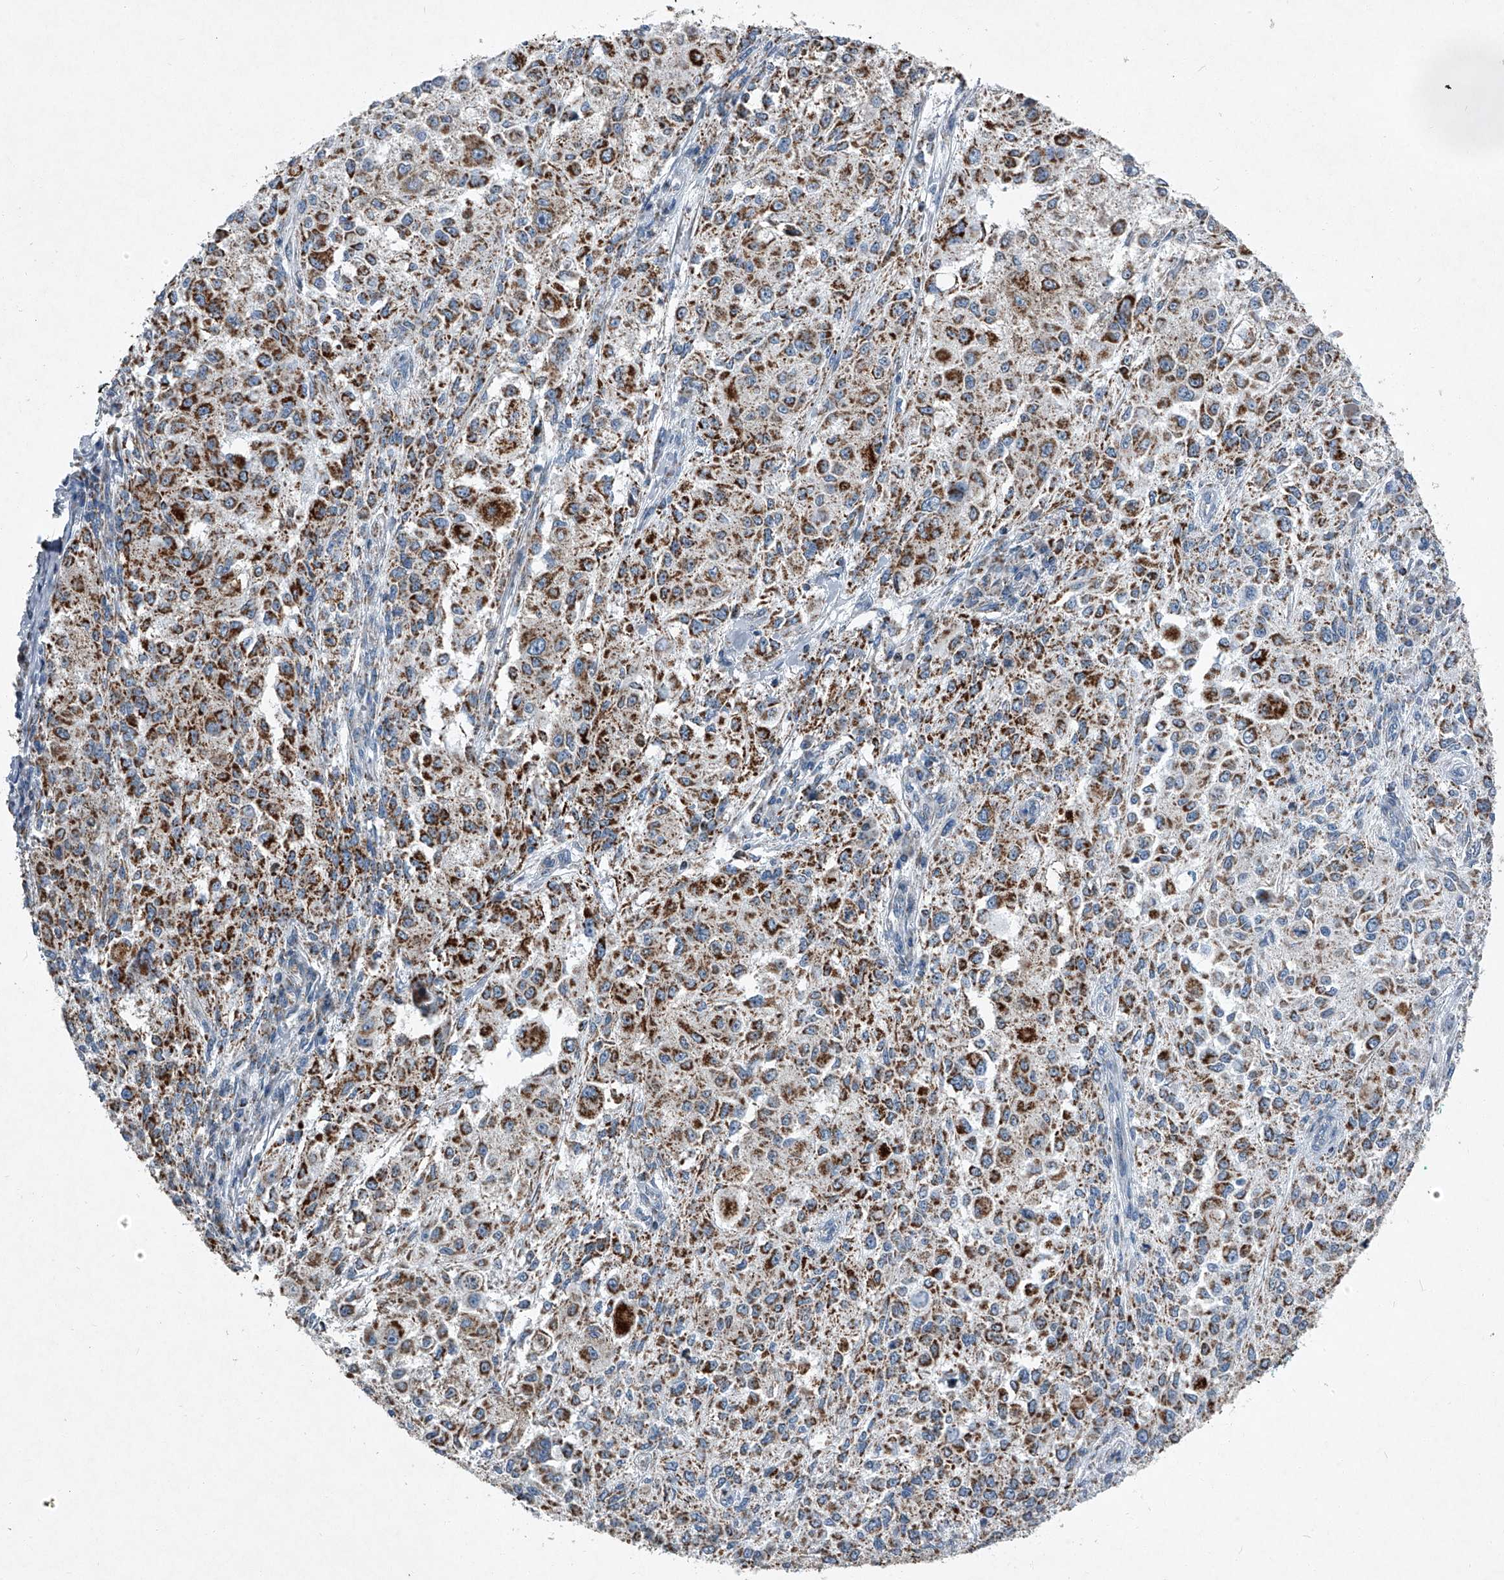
{"staining": {"intensity": "moderate", "quantity": ">75%", "location": "cytoplasmic/membranous"}, "tissue": "melanoma", "cell_type": "Tumor cells", "image_type": "cancer", "snomed": [{"axis": "morphology", "description": "Necrosis, NOS"}, {"axis": "morphology", "description": "Malignant melanoma, NOS"}, {"axis": "topography", "description": "Skin"}], "caption": "Immunohistochemistry (IHC) (DAB) staining of human melanoma reveals moderate cytoplasmic/membranous protein staining in about >75% of tumor cells.", "gene": "CHRNA7", "patient": {"sex": "female", "age": 87}}